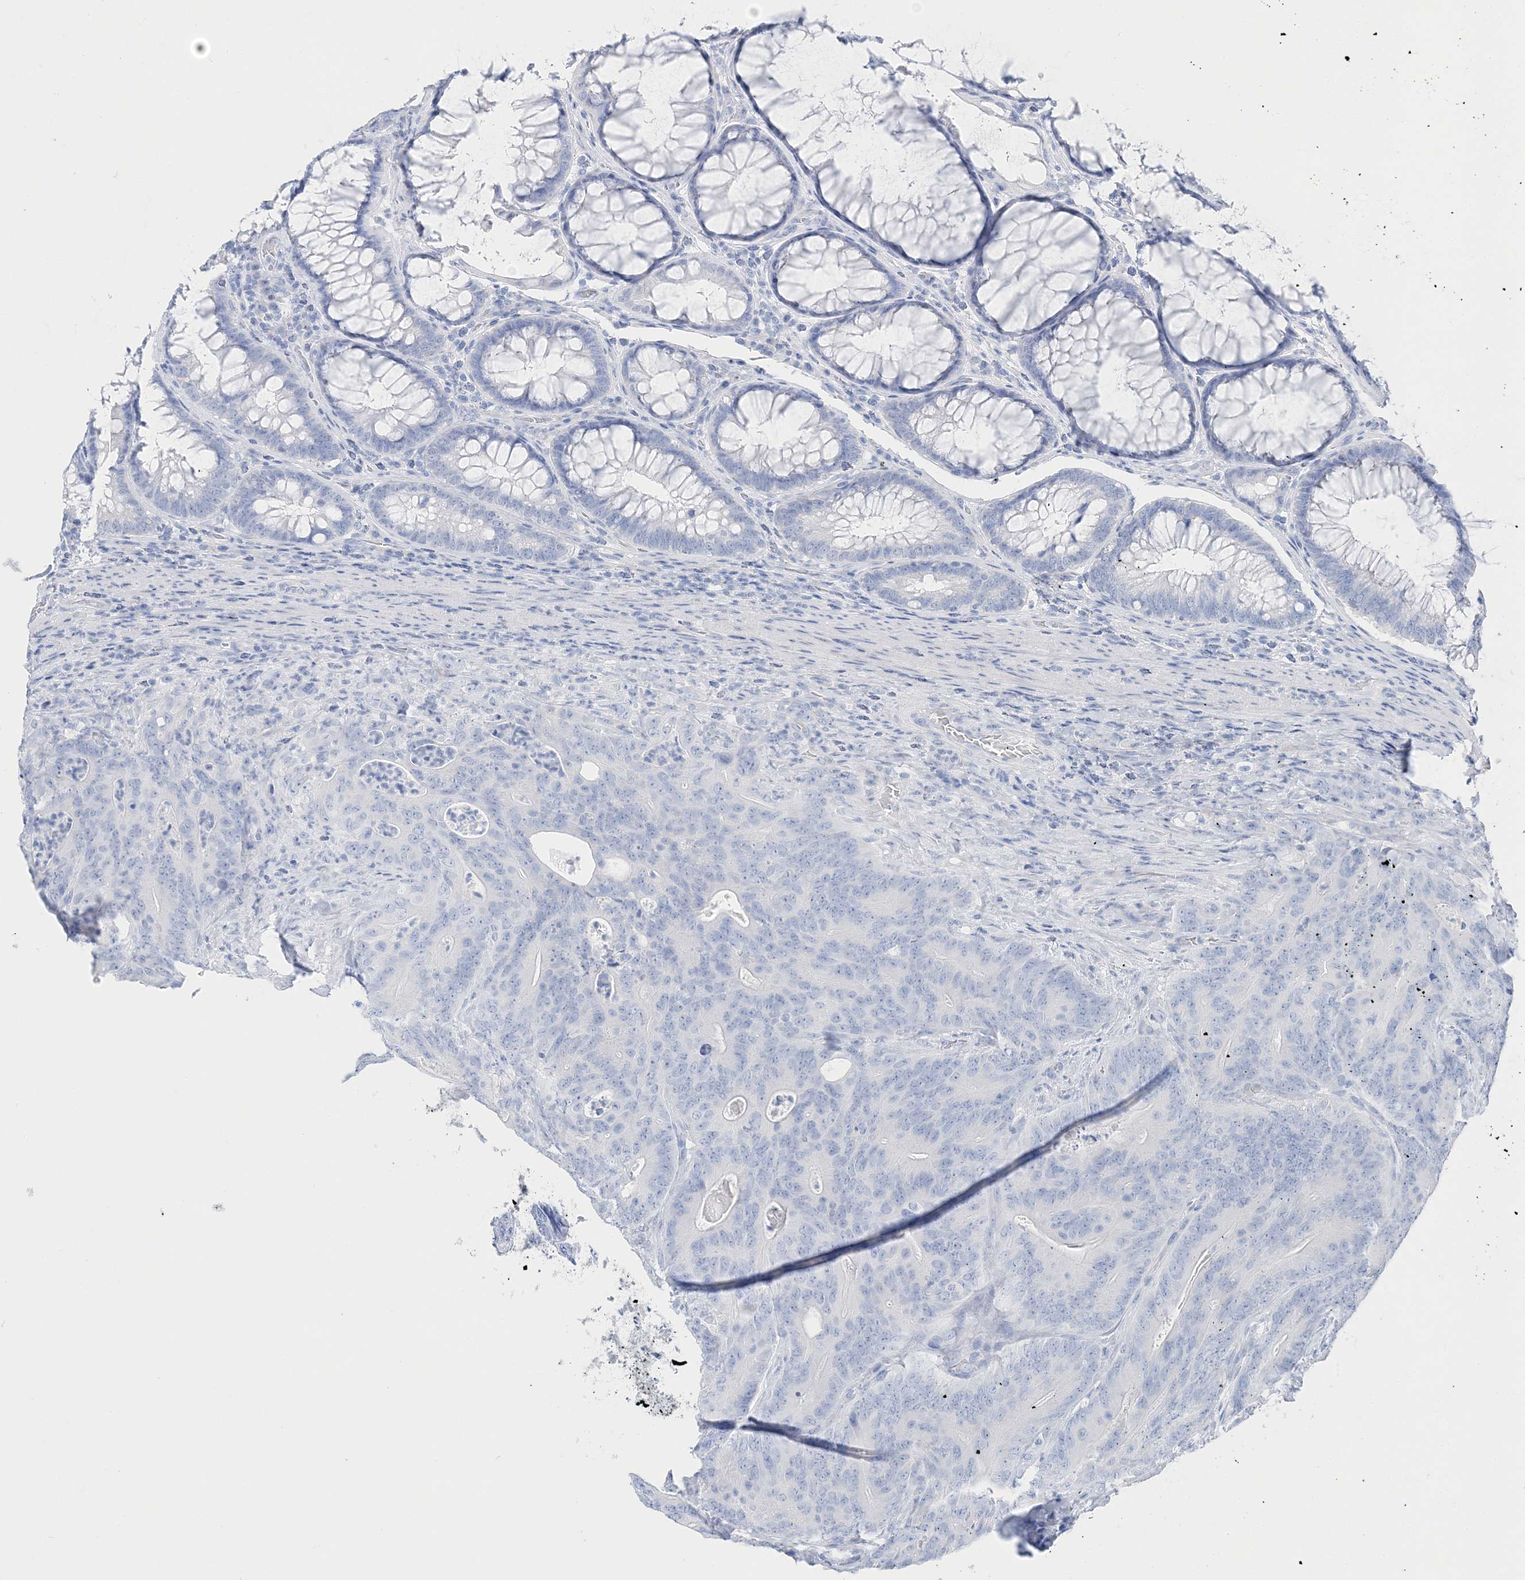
{"staining": {"intensity": "negative", "quantity": "none", "location": "none"}, "tissue": "colorectal cancer", "cell_type": "Tumor cells", "image_type": "cancer", "snomed": [{"axis": "morphology", "description": "Normal tissue, NOS"}, {"axis": "topography", "description": "Colon"}], "caption": "This is an immunohistochemistry (IHC) photomicrograph of human colorectal cancer. There is no expression in tumor cells.", "gene": "TSPYL6", "patient": {"sex": "female", "age": 82}}